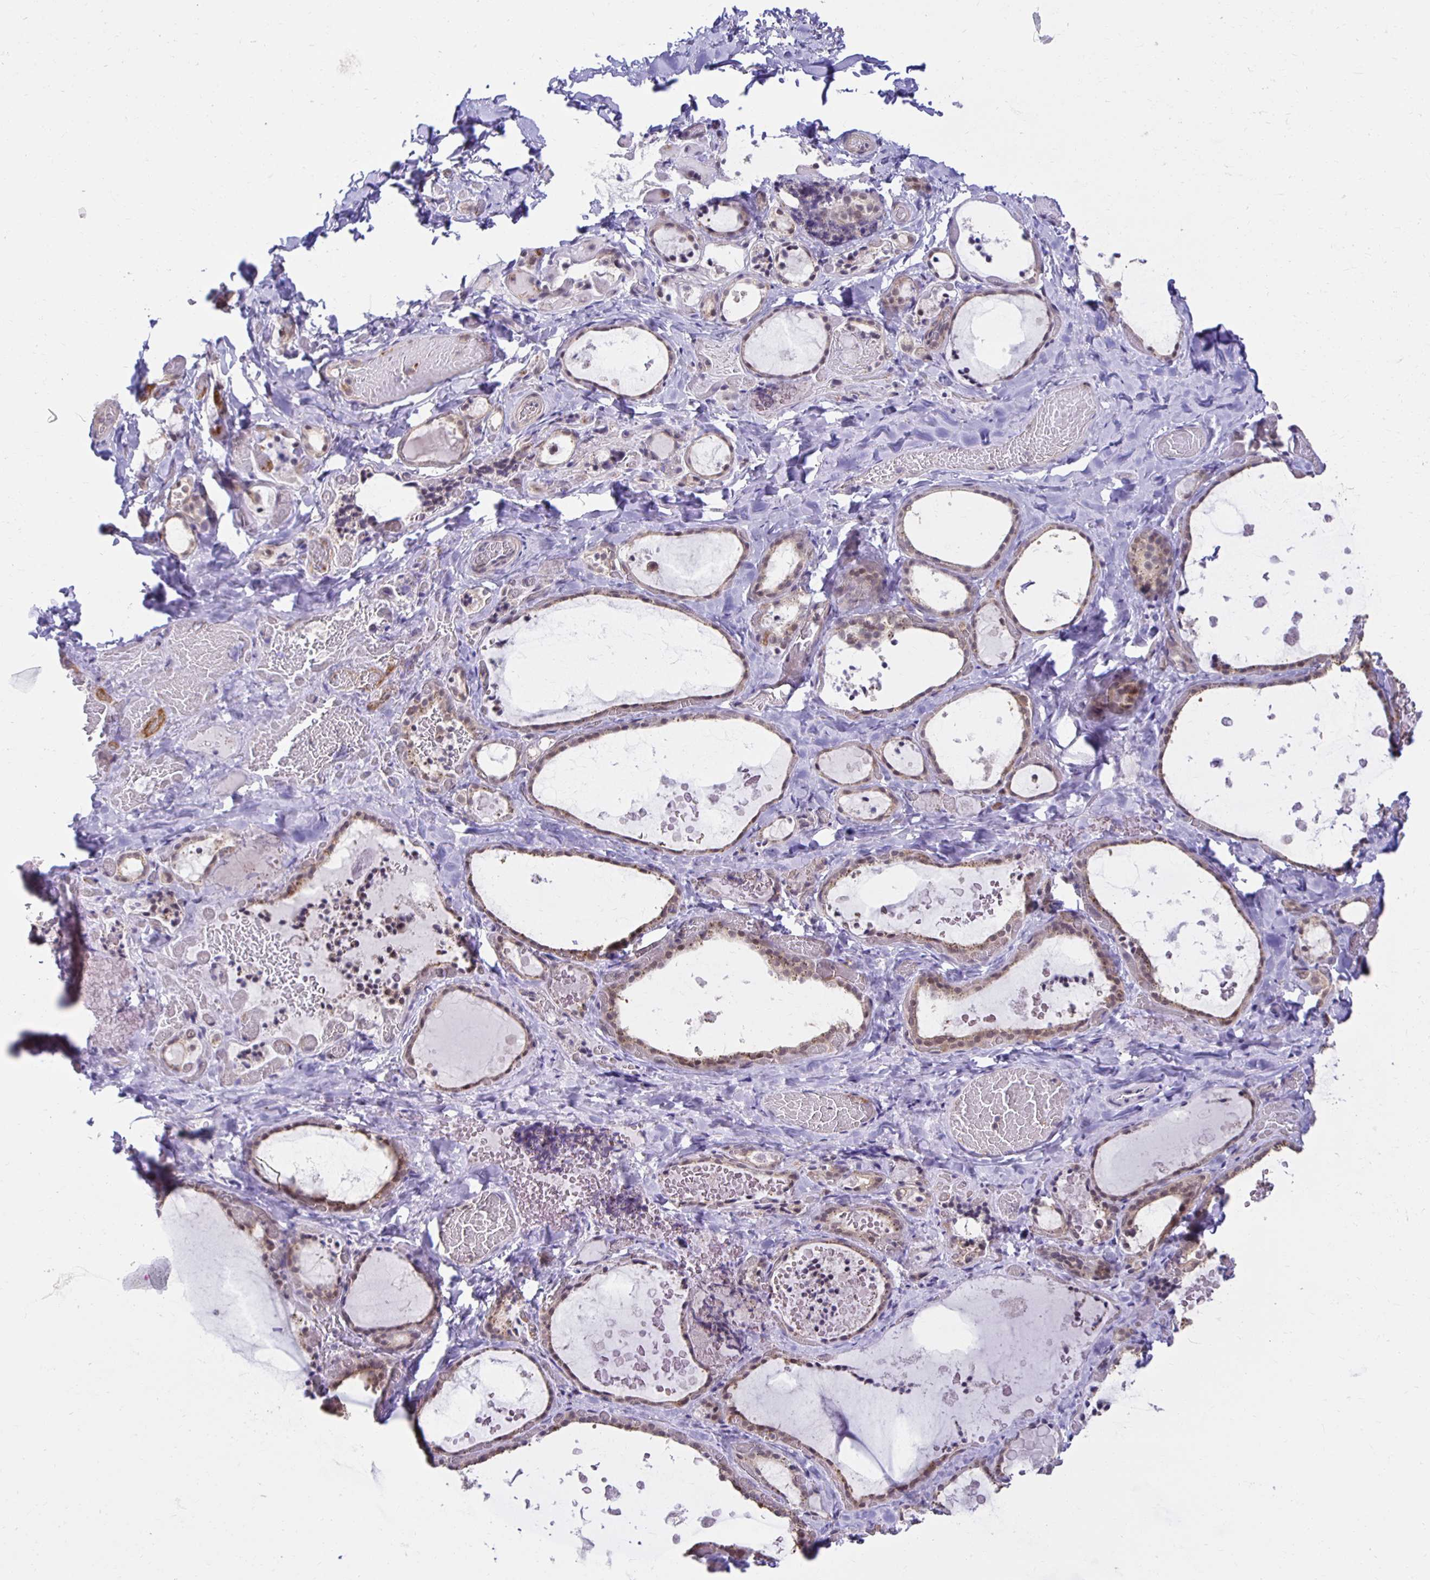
{"staining": {"intensity": "weak", "quantity": "25%-75%", "location": "cytoplasmic/membranous"}, "tissue": "thyroid gland", "cell_type": "Glandular cells", "image_type": "normal", "snomed": [{"axis": "morphology", "description": "Normal tissue, NOS"}, {"axis": "topography", "description": "Thyroid gland"}], "caption": "Immunohistochemical staining of benign thyroid gland displays 25%-75% levels of weak cytoplasmic/membranous protein staining in about 25%-75% of glandular cells.", "gene": "MIEN1", "patient": {"sex": "female", "age": 56}}